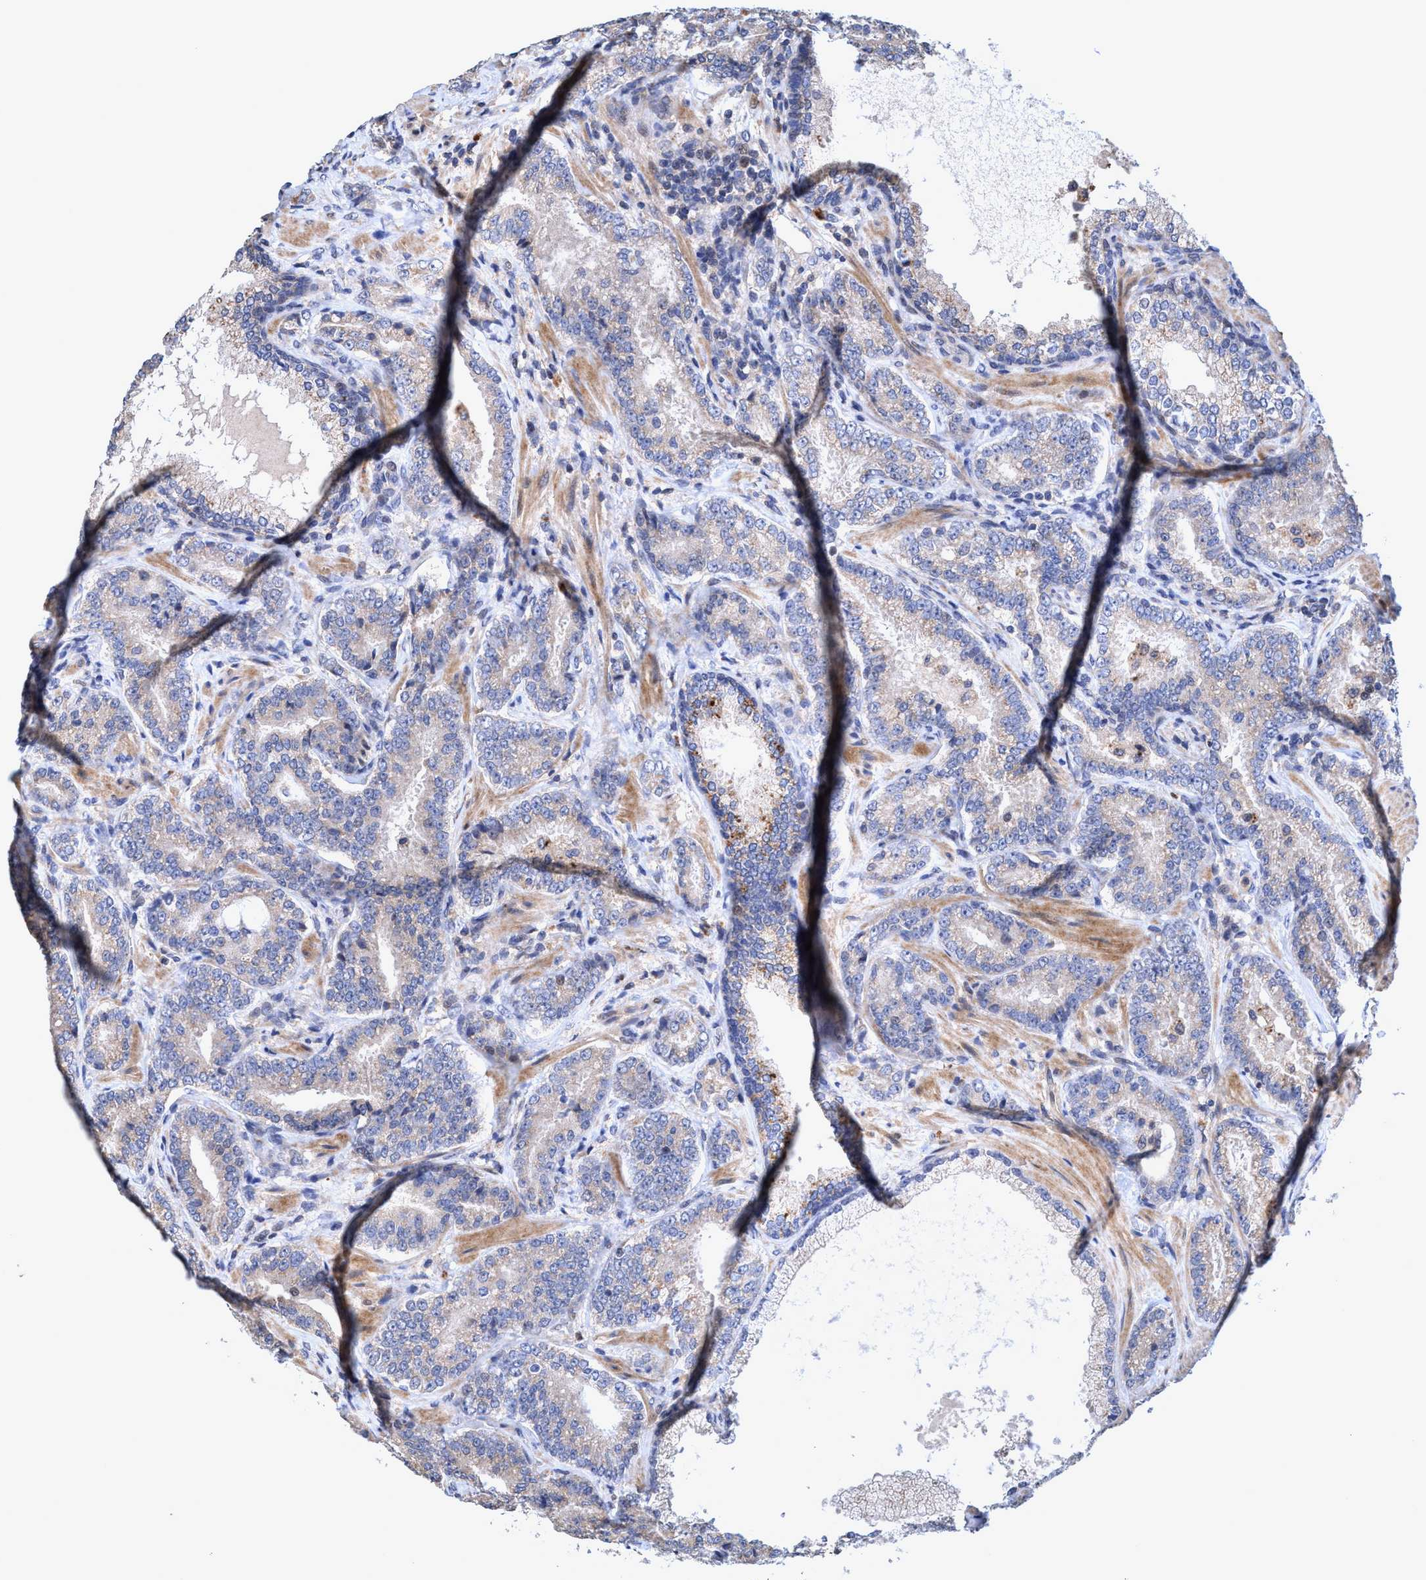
{"staining": {"intensity": "weak", "quantity": "<25%", "location": "cytoplasmic/membranous"}, "tissue": "prostate cancer", "cell_type": "Tumor cells", "image_type": "cancer", "snomed": [{"axis": "morphology", "description": "Adenocarcinoma, Low grade"}, {"axis": "topography", "description": "Prostate"}], "caption": "Prostate adenocarcinoma (low-grade) was stained to show a protein in brown. There is no significant staining in tumor cells. (Brightfield microscopy of DAB immunohistochemistry (IHC) at high magnification).", "gene": "ZNF677", "patient": {"sex": "male", "age": 51}}